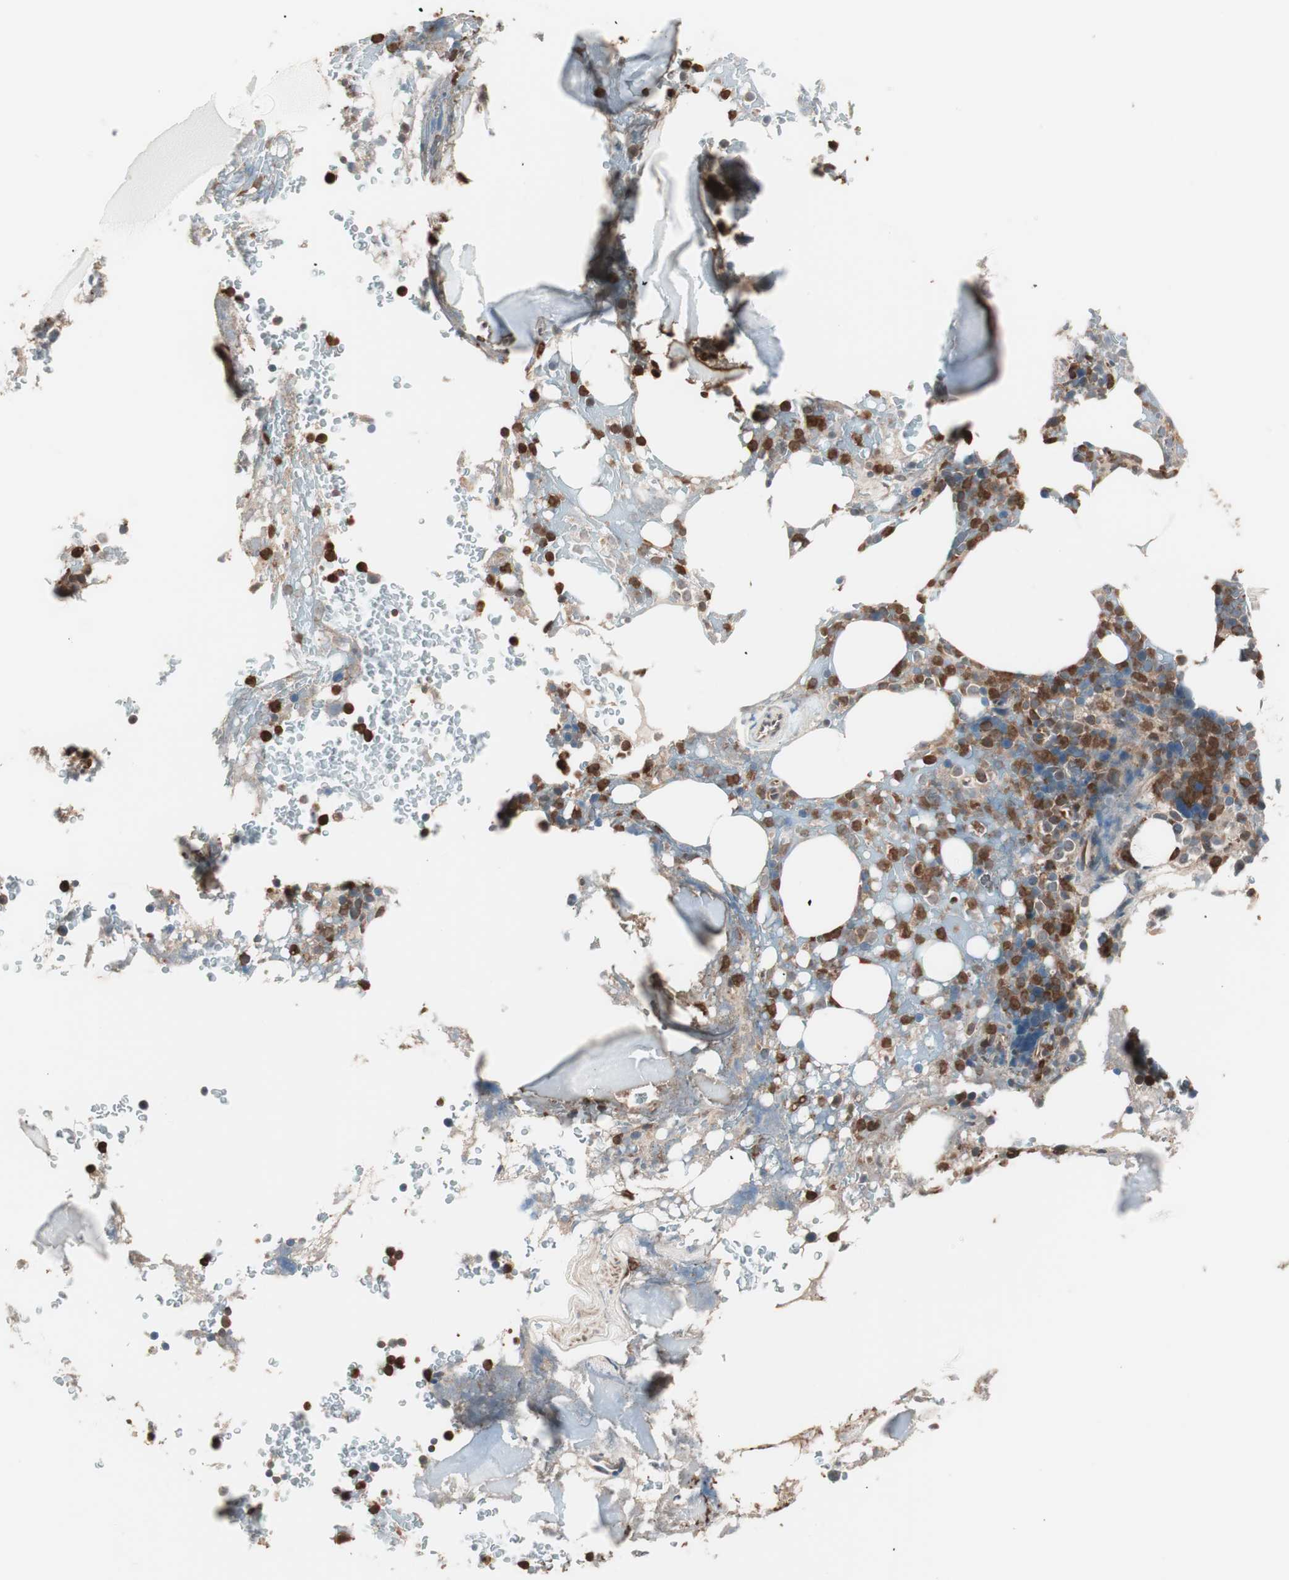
{"staining": {"intensity": "strong", "quantity": "25%-75%", "location": "cytoplasmic/membranous,nuclear"}, "tissue": "bone marrow", "cell_type": "Hematopoietic cells", "image_type": "normal", "snomed": [{"axis": "morphology", "description": "Normal tissue, NOS"}, {"axis": "topography", "description": "Bone marrow"}], "caption": "An immunohistochemistry (IHC) photomicrograph of normal tissue is shown. Protein staining in brown labels strong cytoplasmic/membranous,nuclear positivity in bone marrow within hematopoietic cells. (IHC, brightfield microscopy, high magnification).", "gene": "TSG101", "patient": {"sex": "female", "age": 66}}